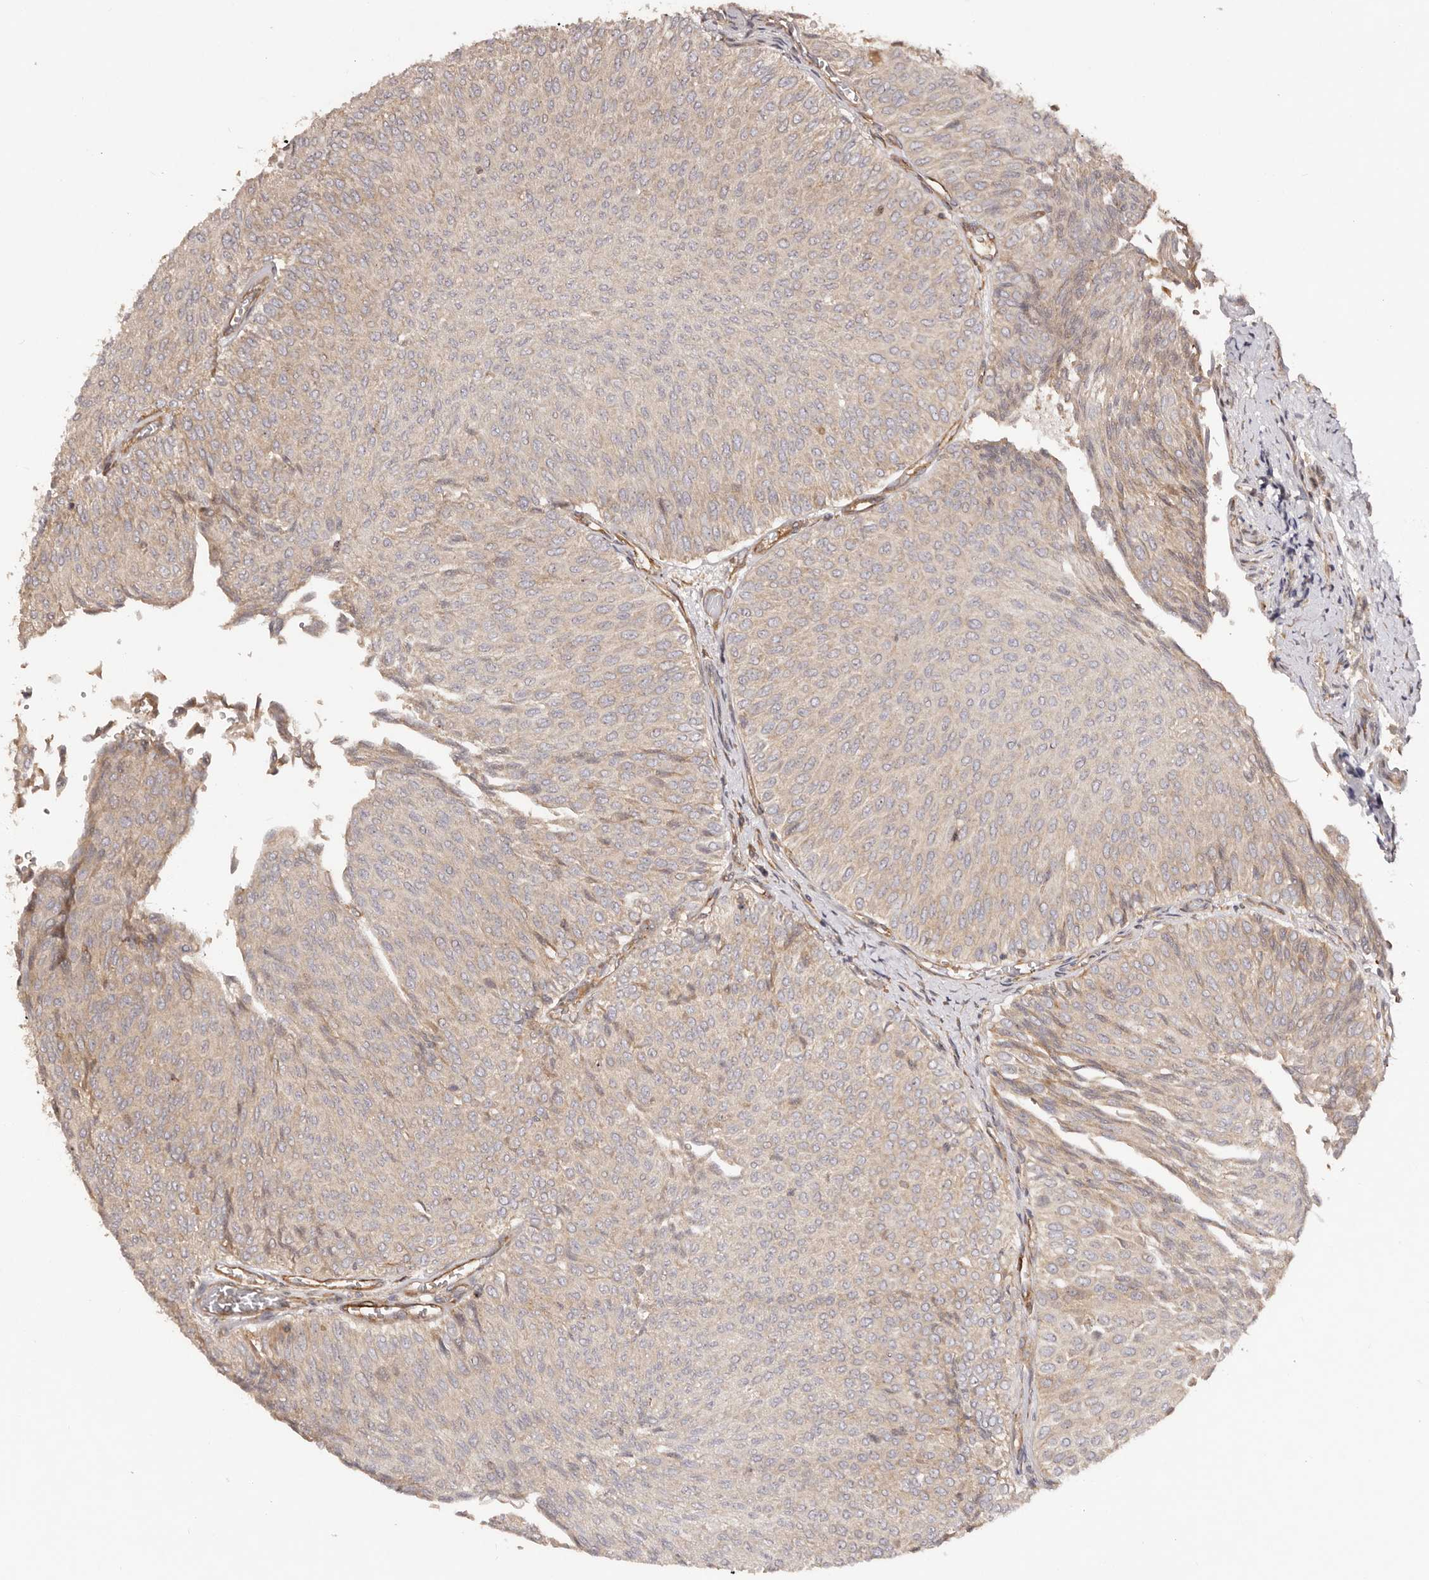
{"staining": {"intensity": "weak", "quantity": "25%-75%", "location": "cytoplasmic/membranous"}, "tissue": "urothelial cancer", "cell_type": "Tumor cells", "image_type": "cancer", "snomed": [{"axis": "morphology", "description": "Urothelial carcinoma, Low grade"}, {"axis": "topography", "description": "Urinary bladder"}], "caption": "Weak cytoplasmic/membranous staining is identified in about 25%-75% of tumor cells in urothelial carcinoma (low-grade). (IHC, brightfield microscopy, high magnification).", "gene": "RPS6", "patient": {"sex": "male", "age": 78}}